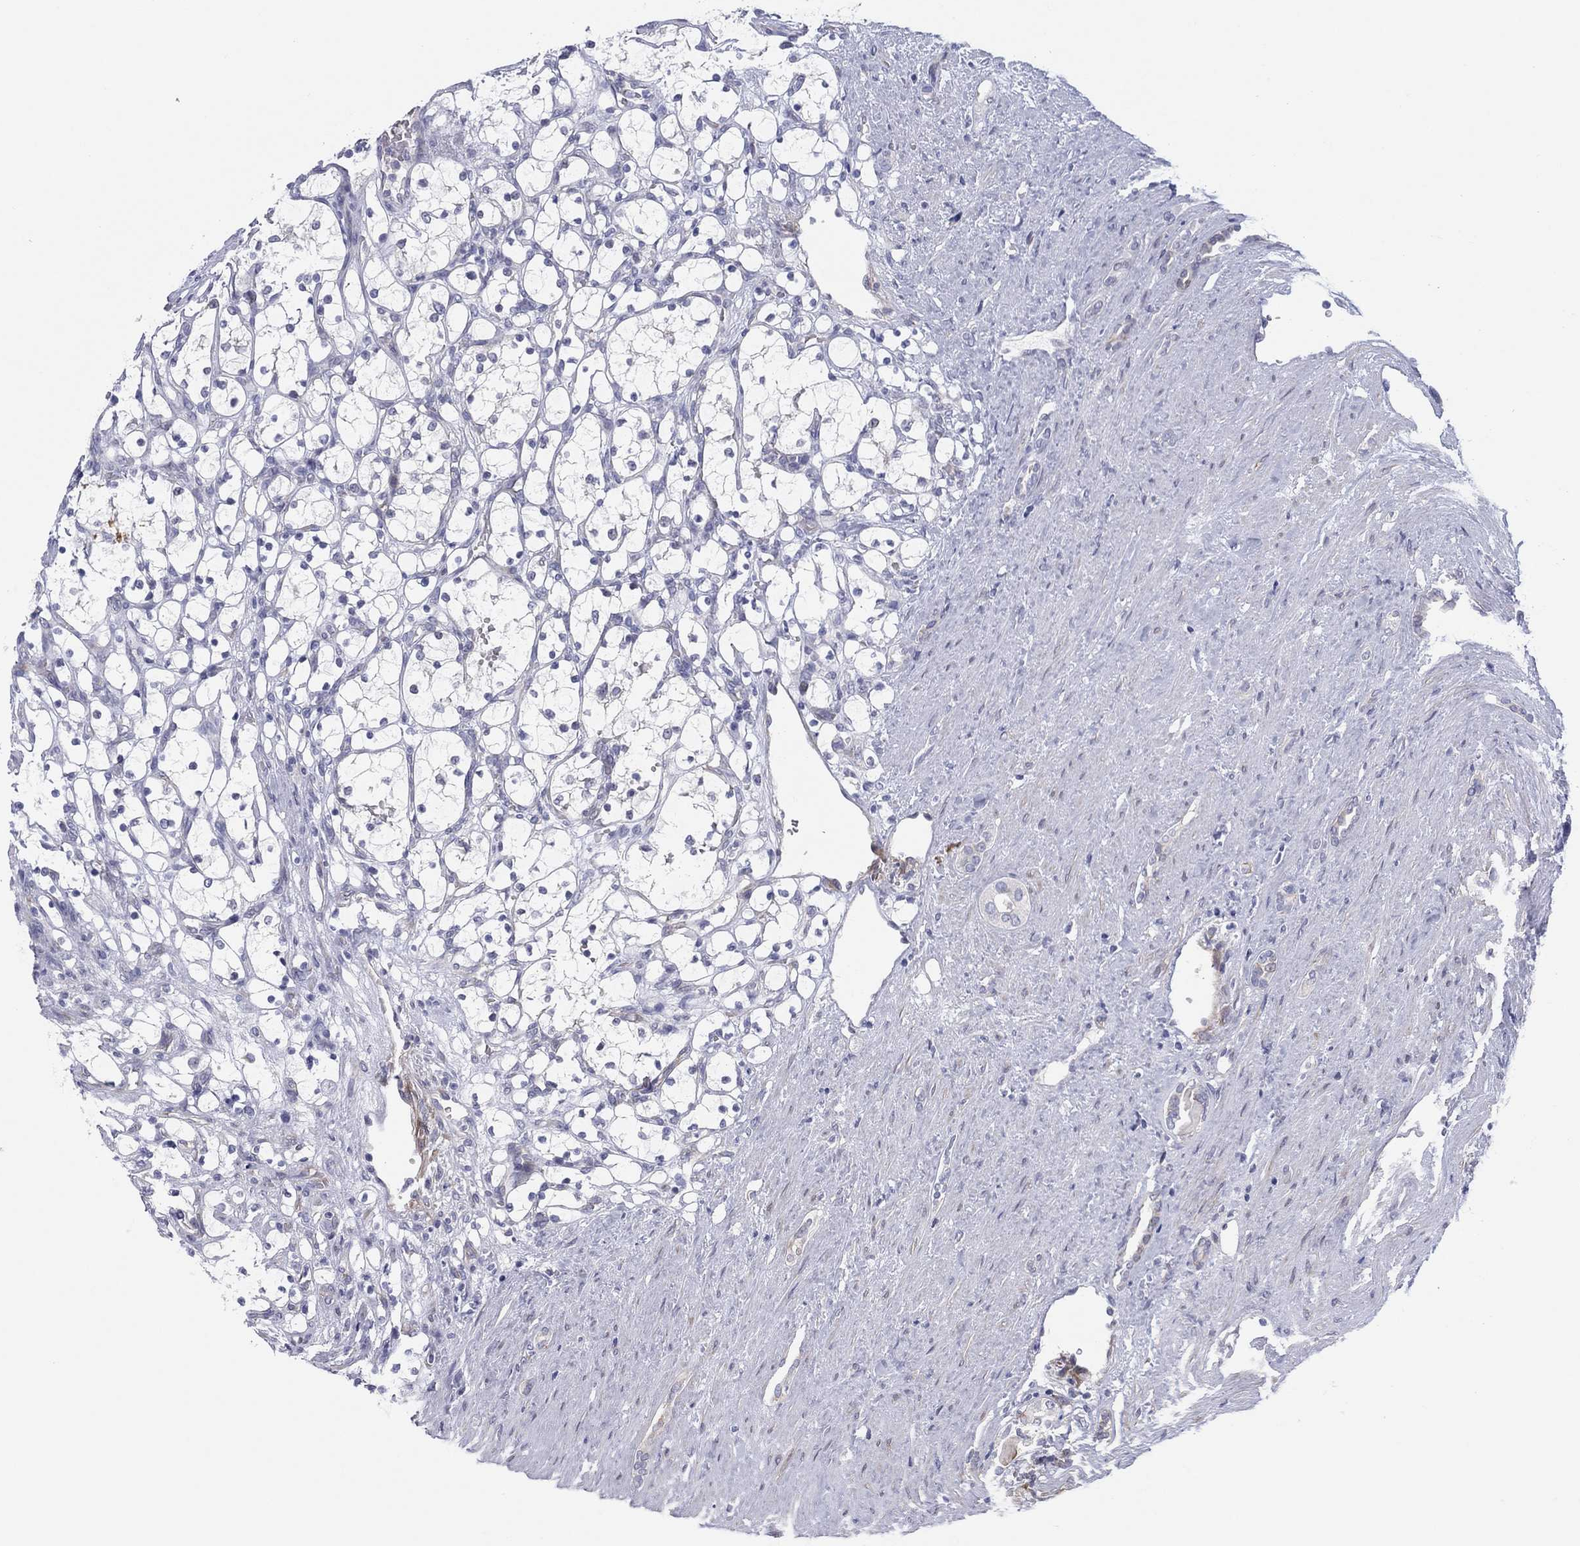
{"staining": {"intensity": "negative", "quantity": "none", "location": "none"}, "tissue": "renal cancer", "cell_type": "Tumor cells", "image_type": "cancer", "snomed": [{"axis": "morphology", "description": "Adenocarcinoma, NOS"}, {"axis": "topography", "description": "Kidney"}], "caption": "Tumor cells show no significant protein staining in renal cancer (adenocarcinoma). Nuclei are stained in blue.", "gene": "HEATR4", "patient": {"sex": "female", "age": 69}}